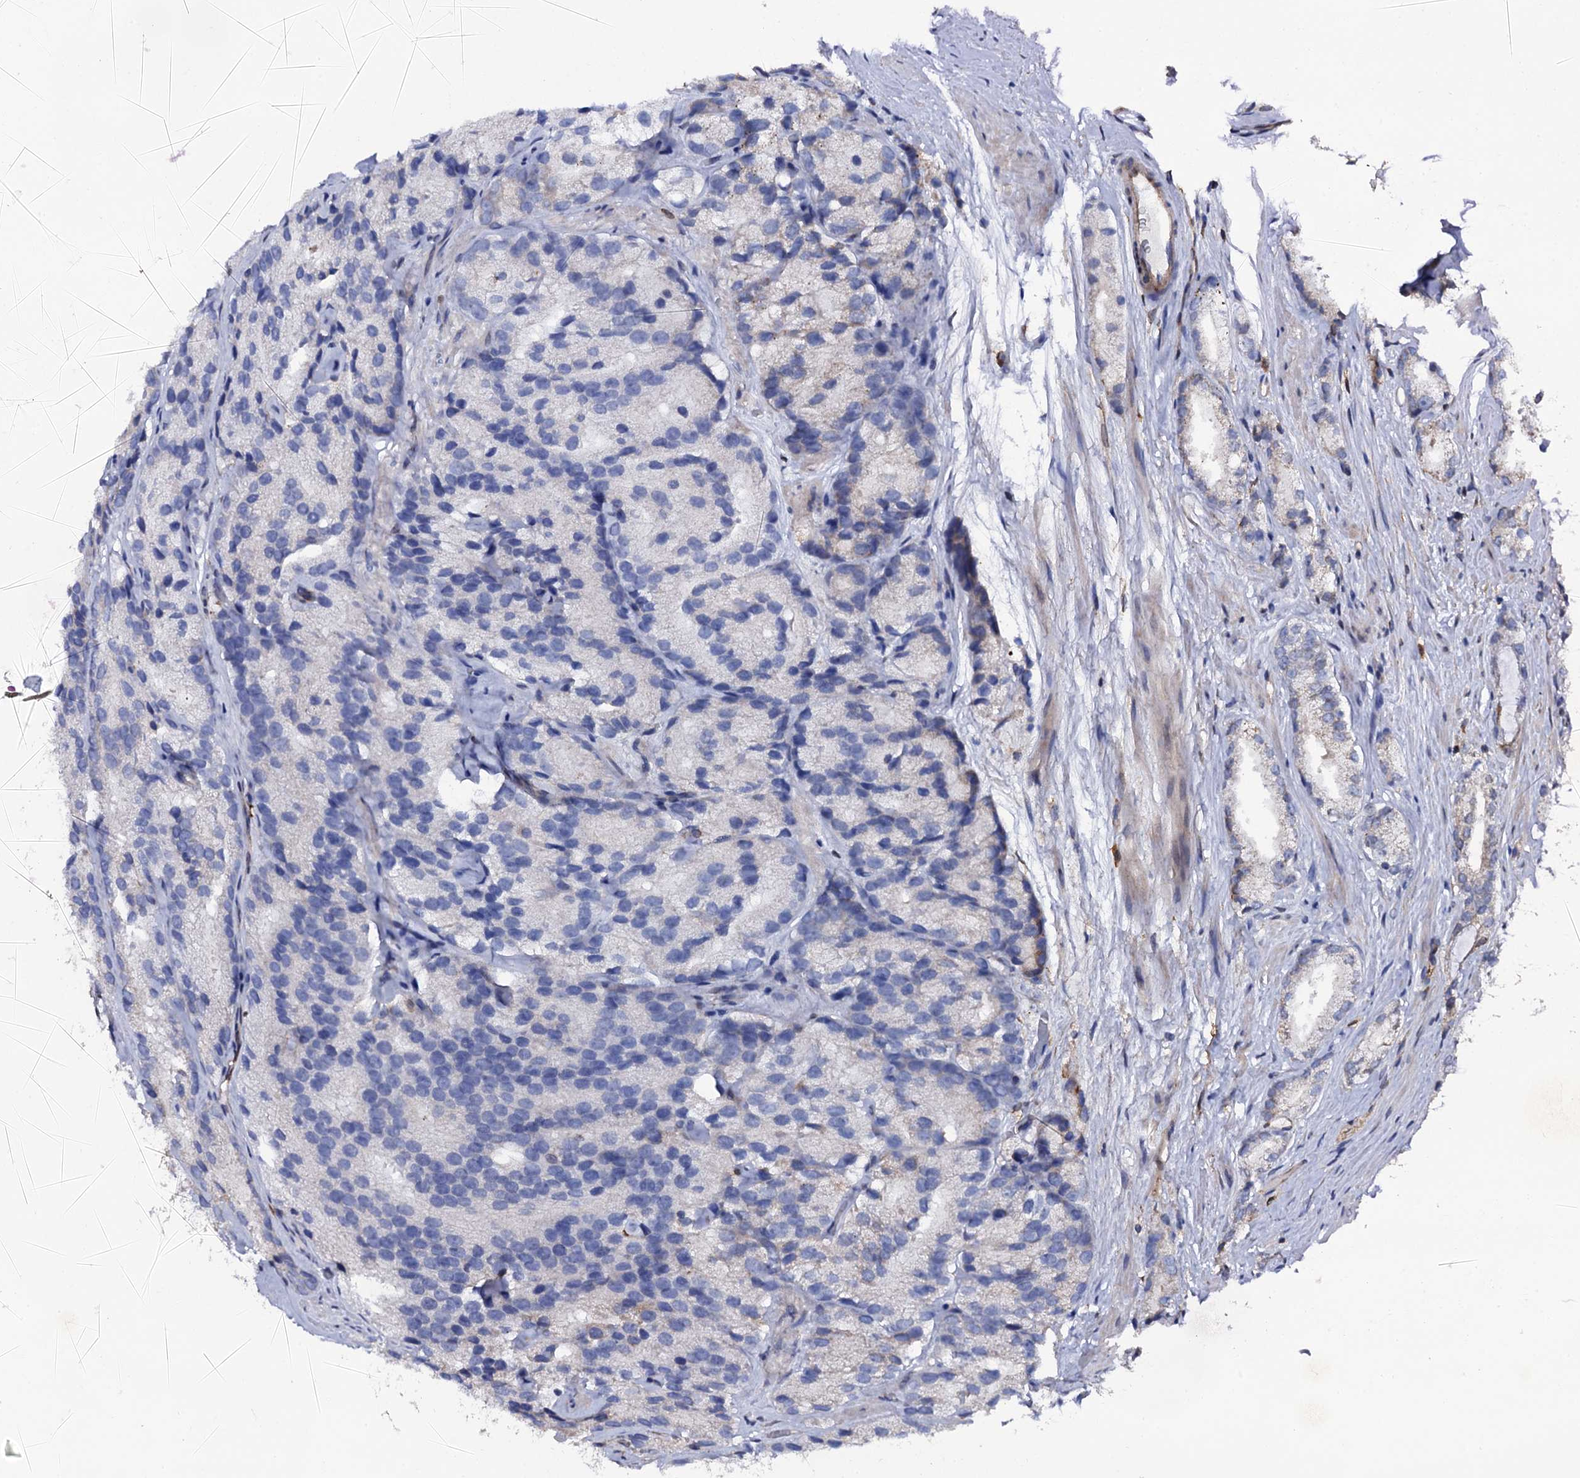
{"staining": {"intensity": "weak", "quantity": "<25%", "location": "cytoplasmic/membranous"}, "tissue": "prostate cancer", "cell_type": "Tumor cells", "image_type": "cancer", "snomed": [{"axis": "morphology", "description": "Adenocarcinoma, High grade"}, {"axis": "topography", "description": "Prostate"}], "caption": "Protein analysis of prostate high-grade adenocarcinoma reveals no significant expression in tumor cells.", "gene": "TTC23", "patient": {"sex": "male", "age": 66}}